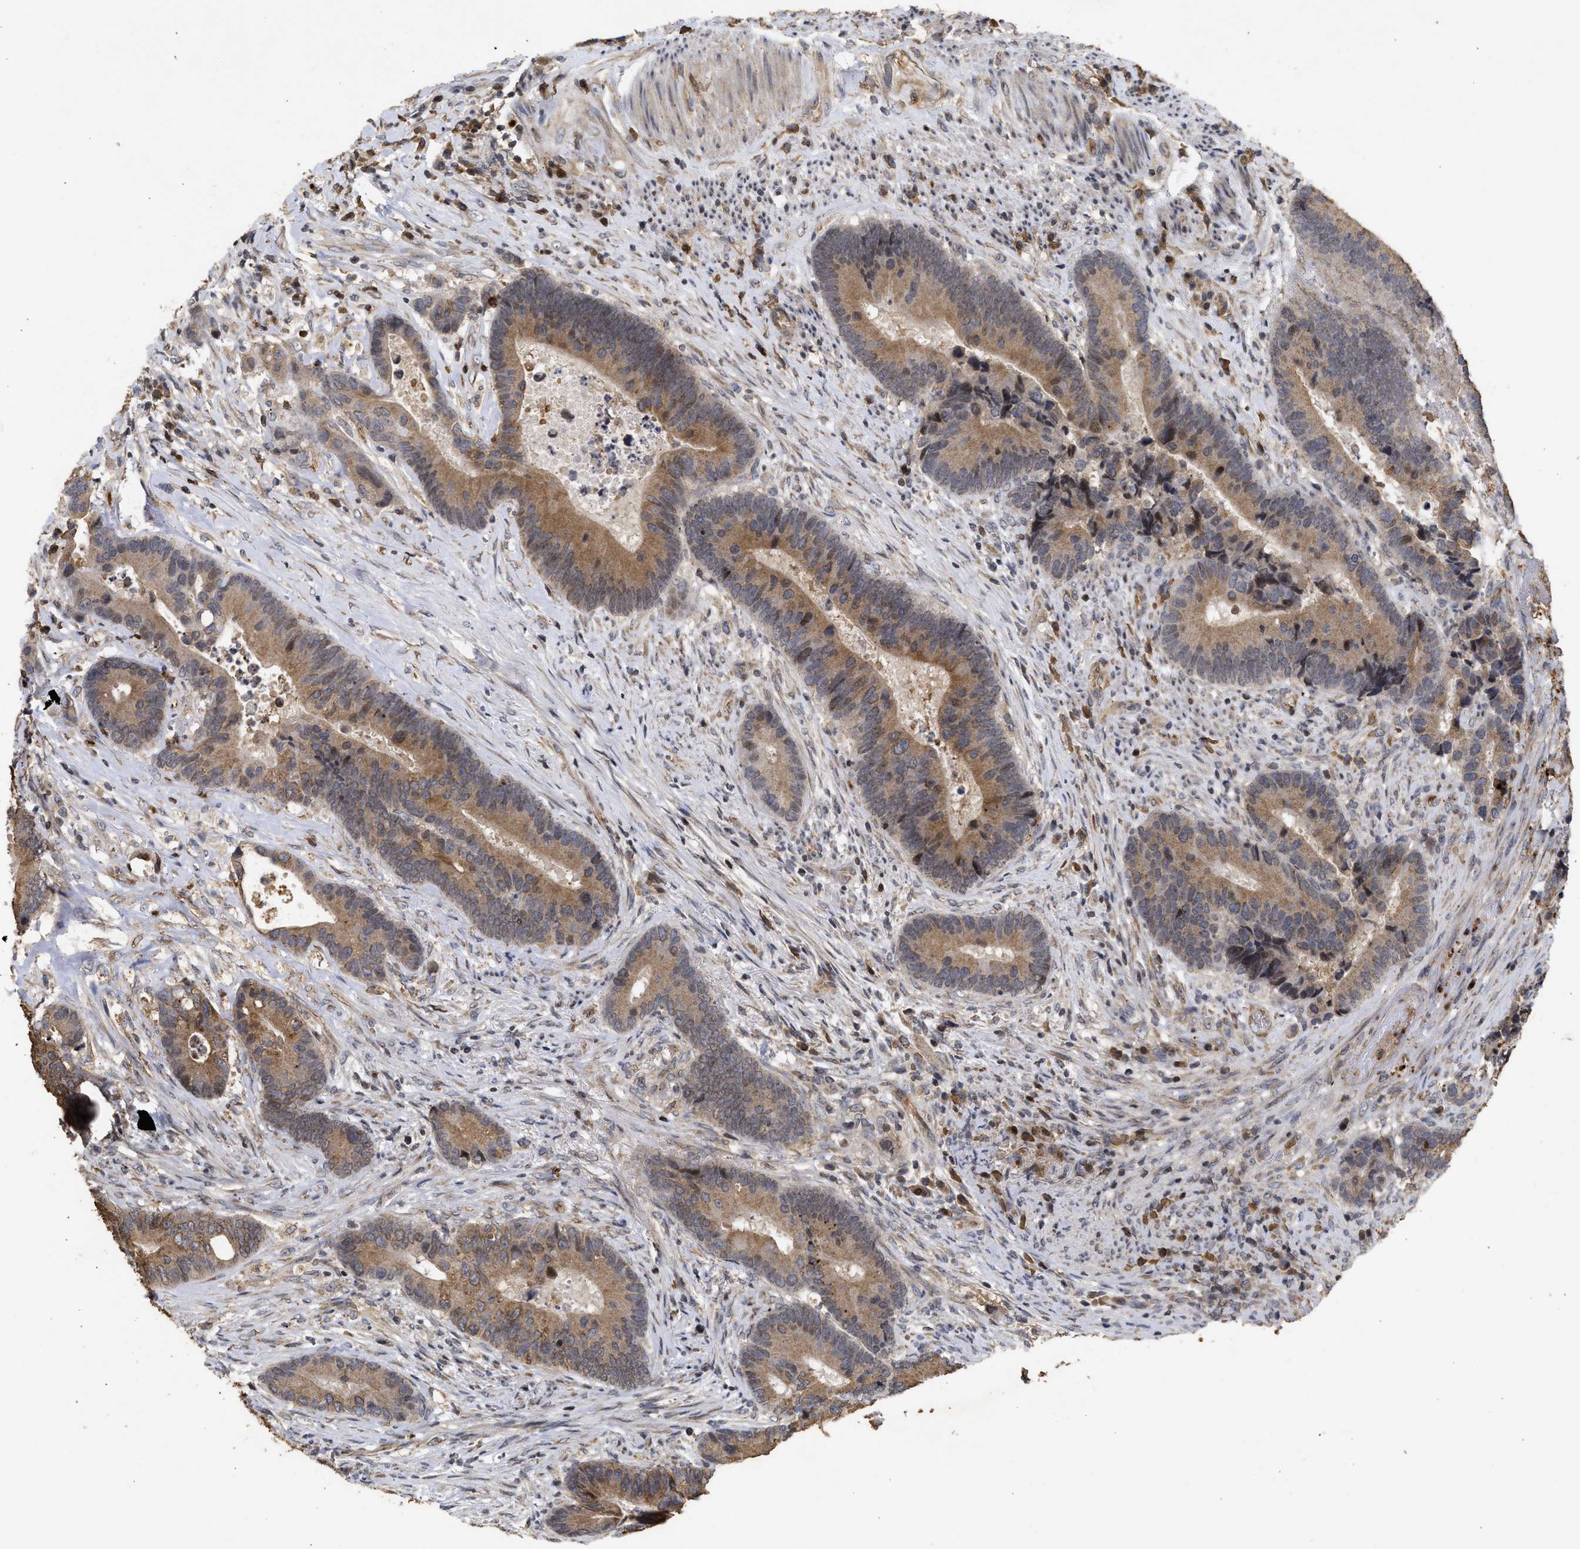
{"staining": {"intensity": "moderate", "quantity": ">75%", "location": "cytoplasmic/membranous"}, "tissue": "colorectal cancer", "cell_type": "Tumor cells", "image_type": "cancer", "snomed": [{"axis": "morphology", "description": "Adenocarcinoma, NOS"}, {"axis": "topography", "description": "Rectum"}], "caption": "Protein analysis of colorectal cancer (adenocarcinoma) tissue displays moderate cytoplasmic/membranous staining in approximately >75% of tumor cells.", "gene": "ENSG00000142539", "patient": {"sex": "female", "age": 89}}